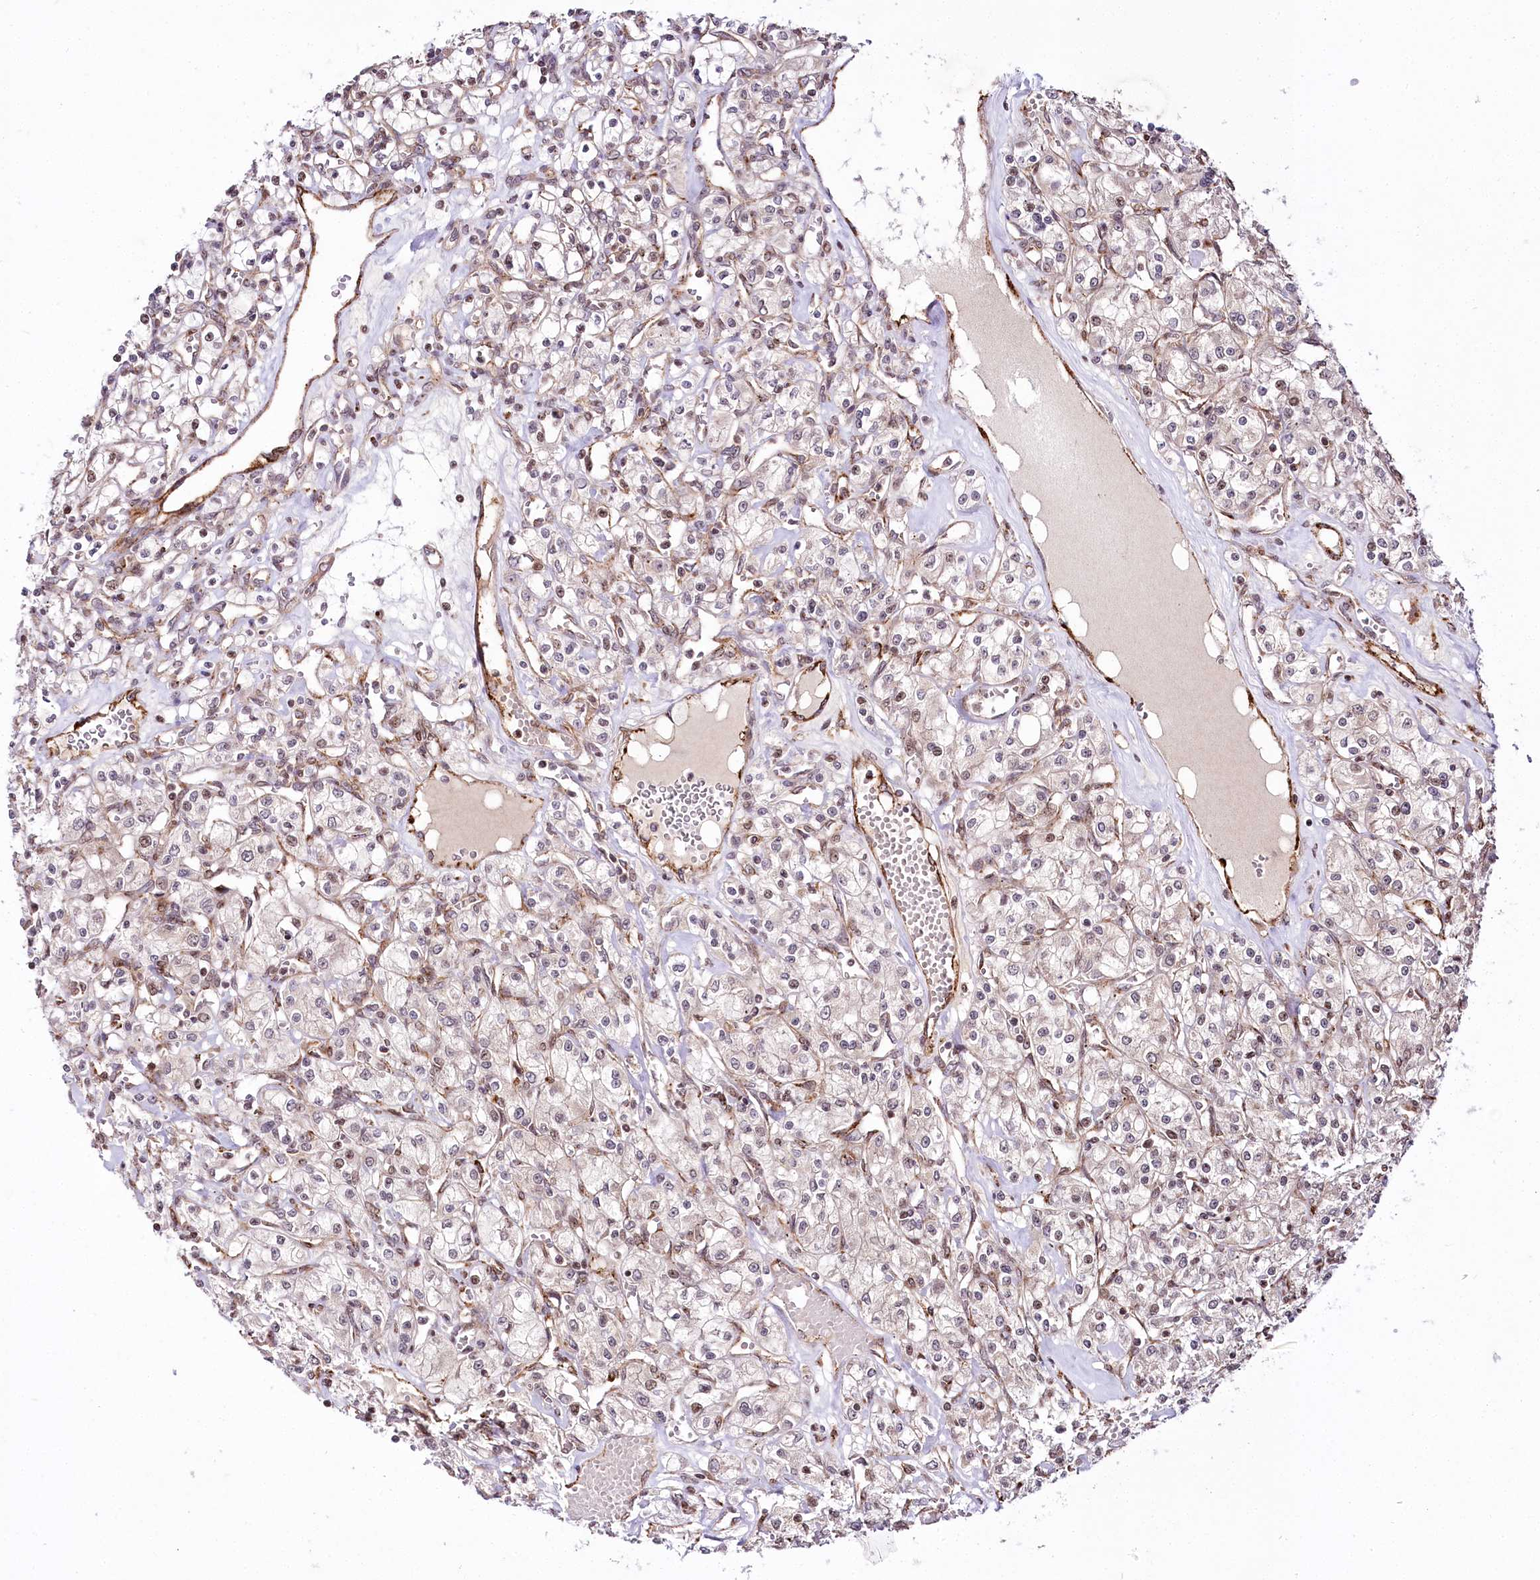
{"staining": {"intensity": "moderate", "quantity": "<25%", "location": "nuclear"}, "tissue": "renal cancer", "cell_type": "Tumor cells", "image_type": "cancer", "snomed": [{"axis": "morphology", "description": "Adenocarcinoma, NOS"}, {"axis": "topography", "description": "Kidney"}], "caption": "Protein expression analysis of renal cancer (adenocarcinoma) exhibits moderate nuclear expression in approximately <25% of tumor cells. (DAB (3,3'-diaminobenzidine) IHC with brightfield microscopy, high magnification).", "gene": "HOXC8", "patient": {"sex": "female", "age": 59}}